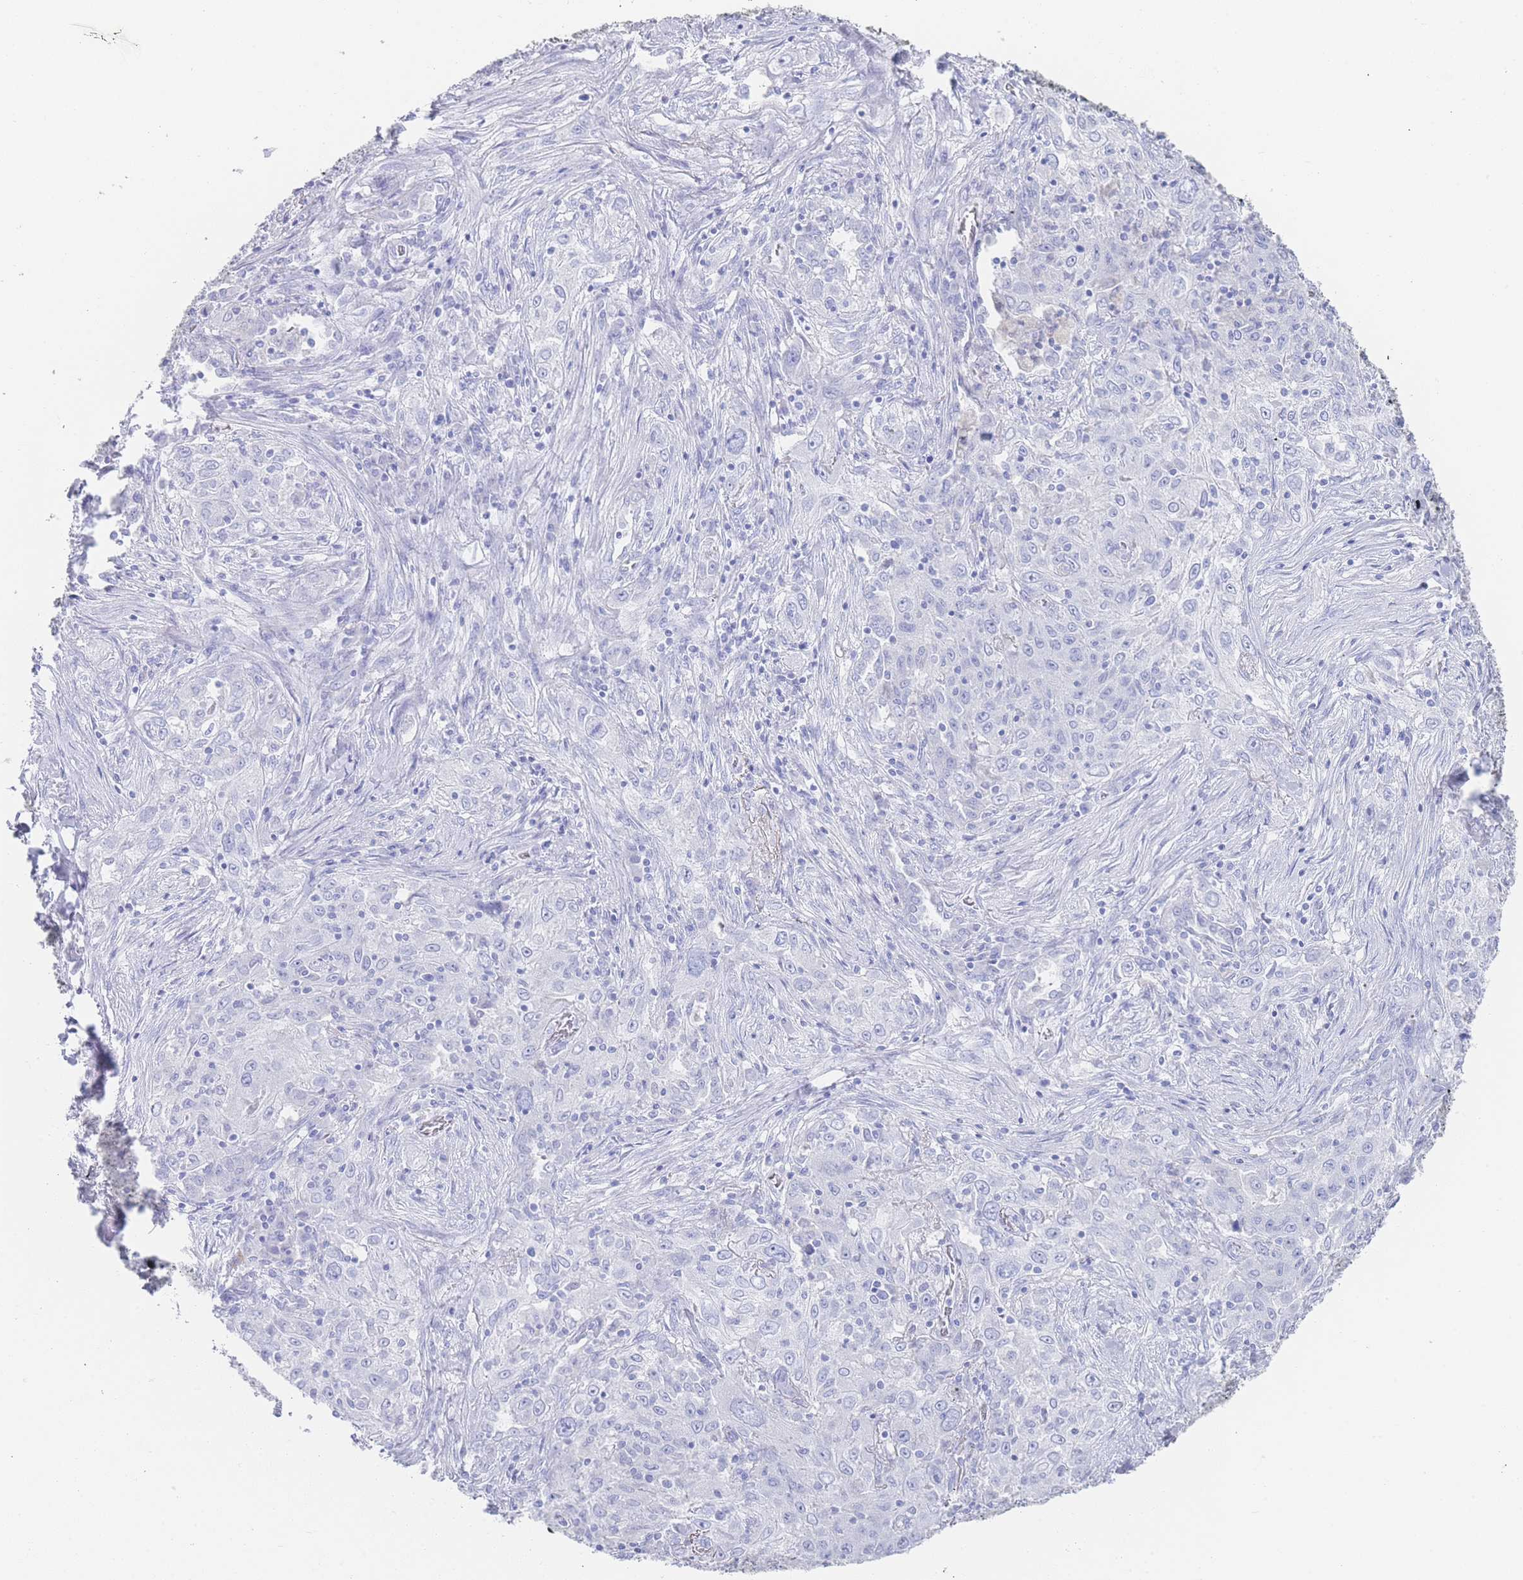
{"staining": {"intensity": "negative", "quantity": "none", "location": "none"}, "tissue": "lung cancer", "cell_type": "Tumor cells", "image_type": "cancer", "snomed": [{"axis": "morphology", "description": "Squamous cell carcinoma, NOS"}, {"axis": "topography", "description": "Lung"}], "caption": "Tumor cells are negative for brown protein staining in lung squamous cell carcinoma.", "gene": "LRRC37A", "patient": {"sex": "female", "age": 69}}